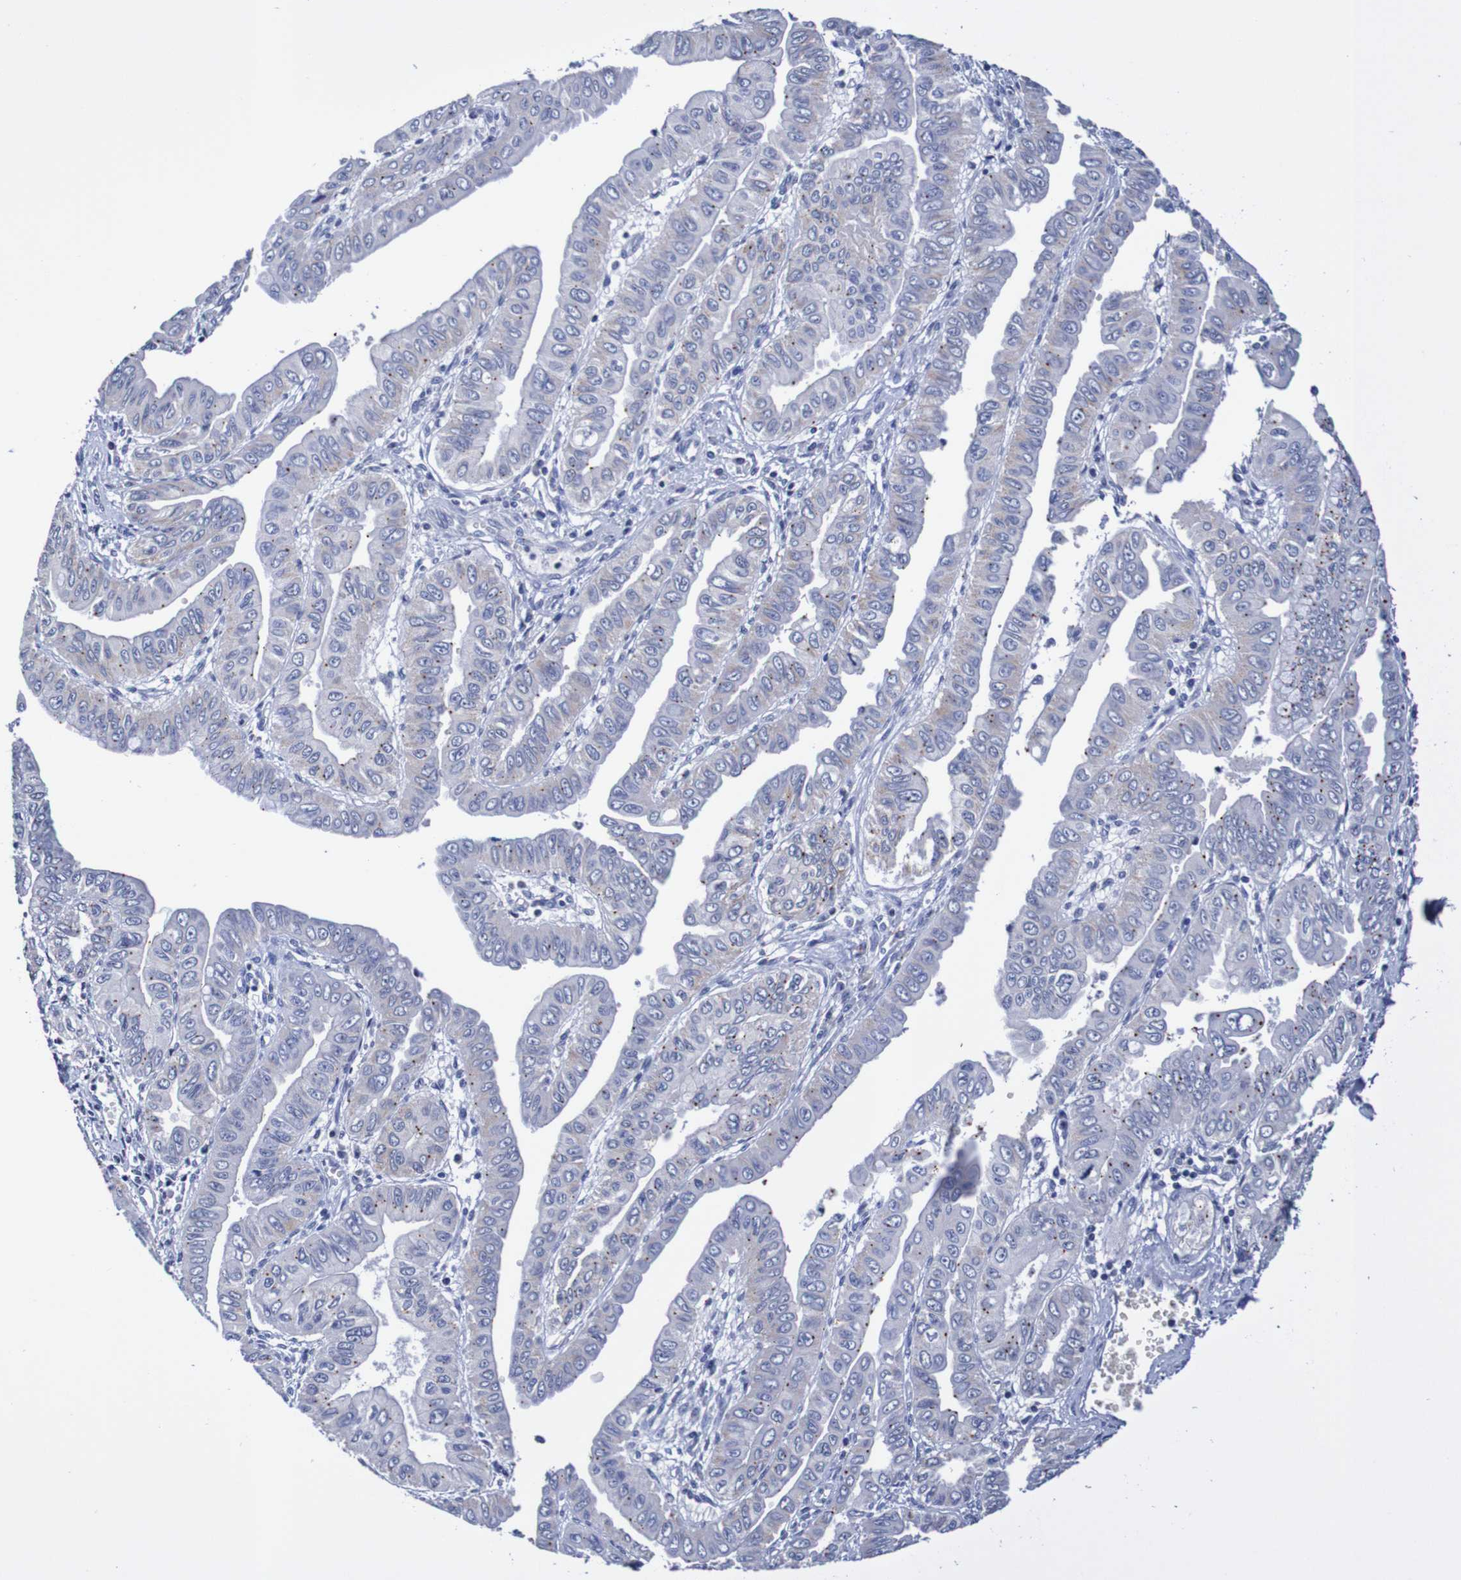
{"staining": {"intensity": "negative", "quantity": "none", "location": "none"}, "tissue": "pancreatic cancer", "cell_type": "Tumor cells", "image_type": "cancer", "snomed": [{"axis": "morphology", "description": "Normal tissue, NOS"}, {"axis": "topography", "description": "Lymph node"}], "caption": "This is a image of IHC staining of pancreatic cancer, which shows no expression in tumor cells.", "gene": "SEZ6", "patient": {"sex": "male", "age": 50}}